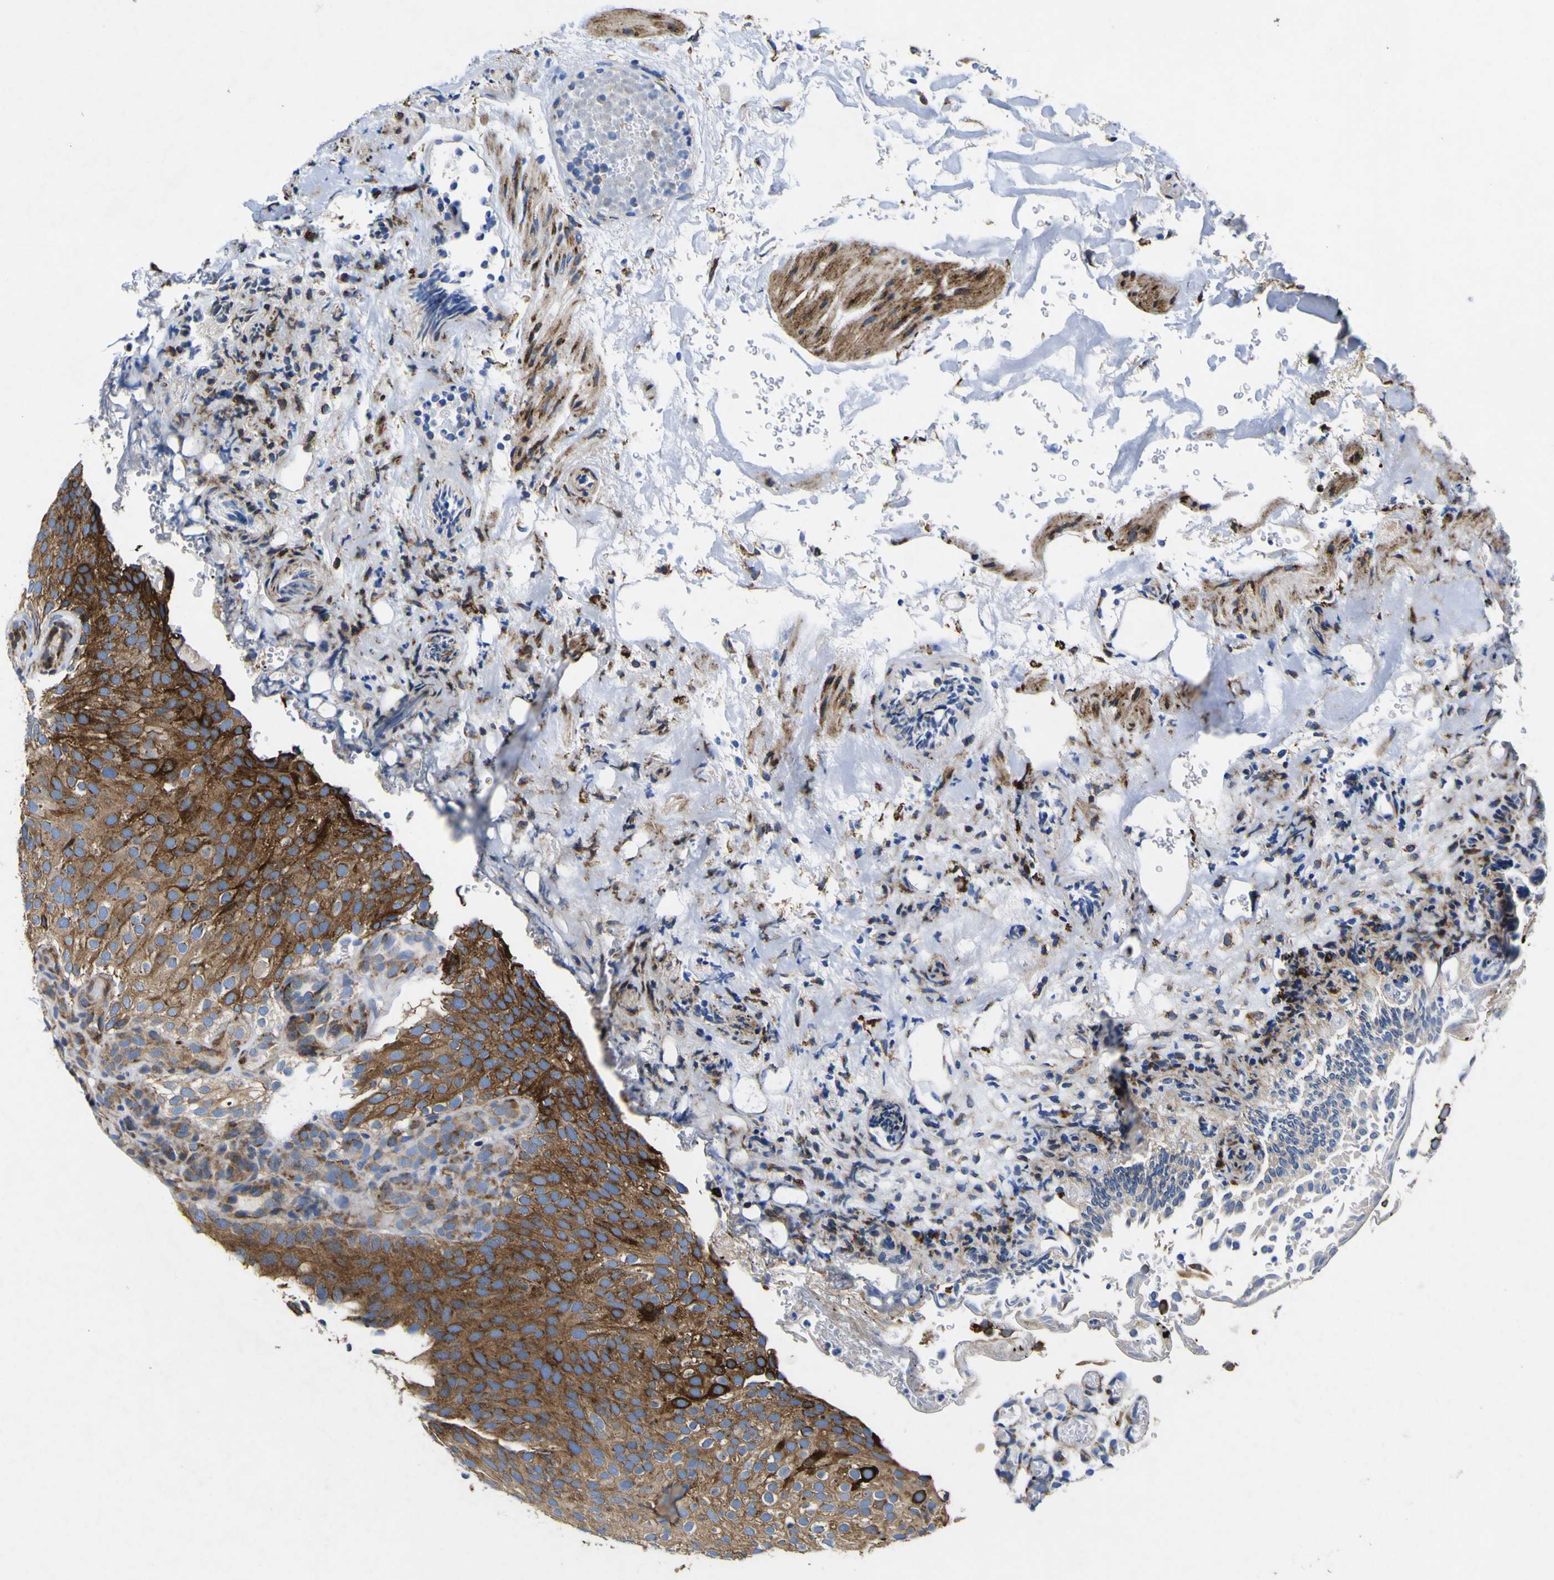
{"staining": {"intensity": "strong", "quantity": "25%-75%", "location": "cytoplasmic/membranous"}, "tissue": "urothelial cancer", "cell_type": "Tumor cells", "image_type": "cancer", "snomed": [{"axis": "morphology", "description": "Urothelial carcinoma, Low grade"}, {"axis": "topography", "description": "Urinary bladder"}], "caption": "Protein staining displays strong cytoplasmic/membranous positivity in approximately 25%-75% of tumor cells in urothelial cancer. Nuclei are stained in blue.", "gene": "SCD", "patient": {"sex": "male", "age": 78}}